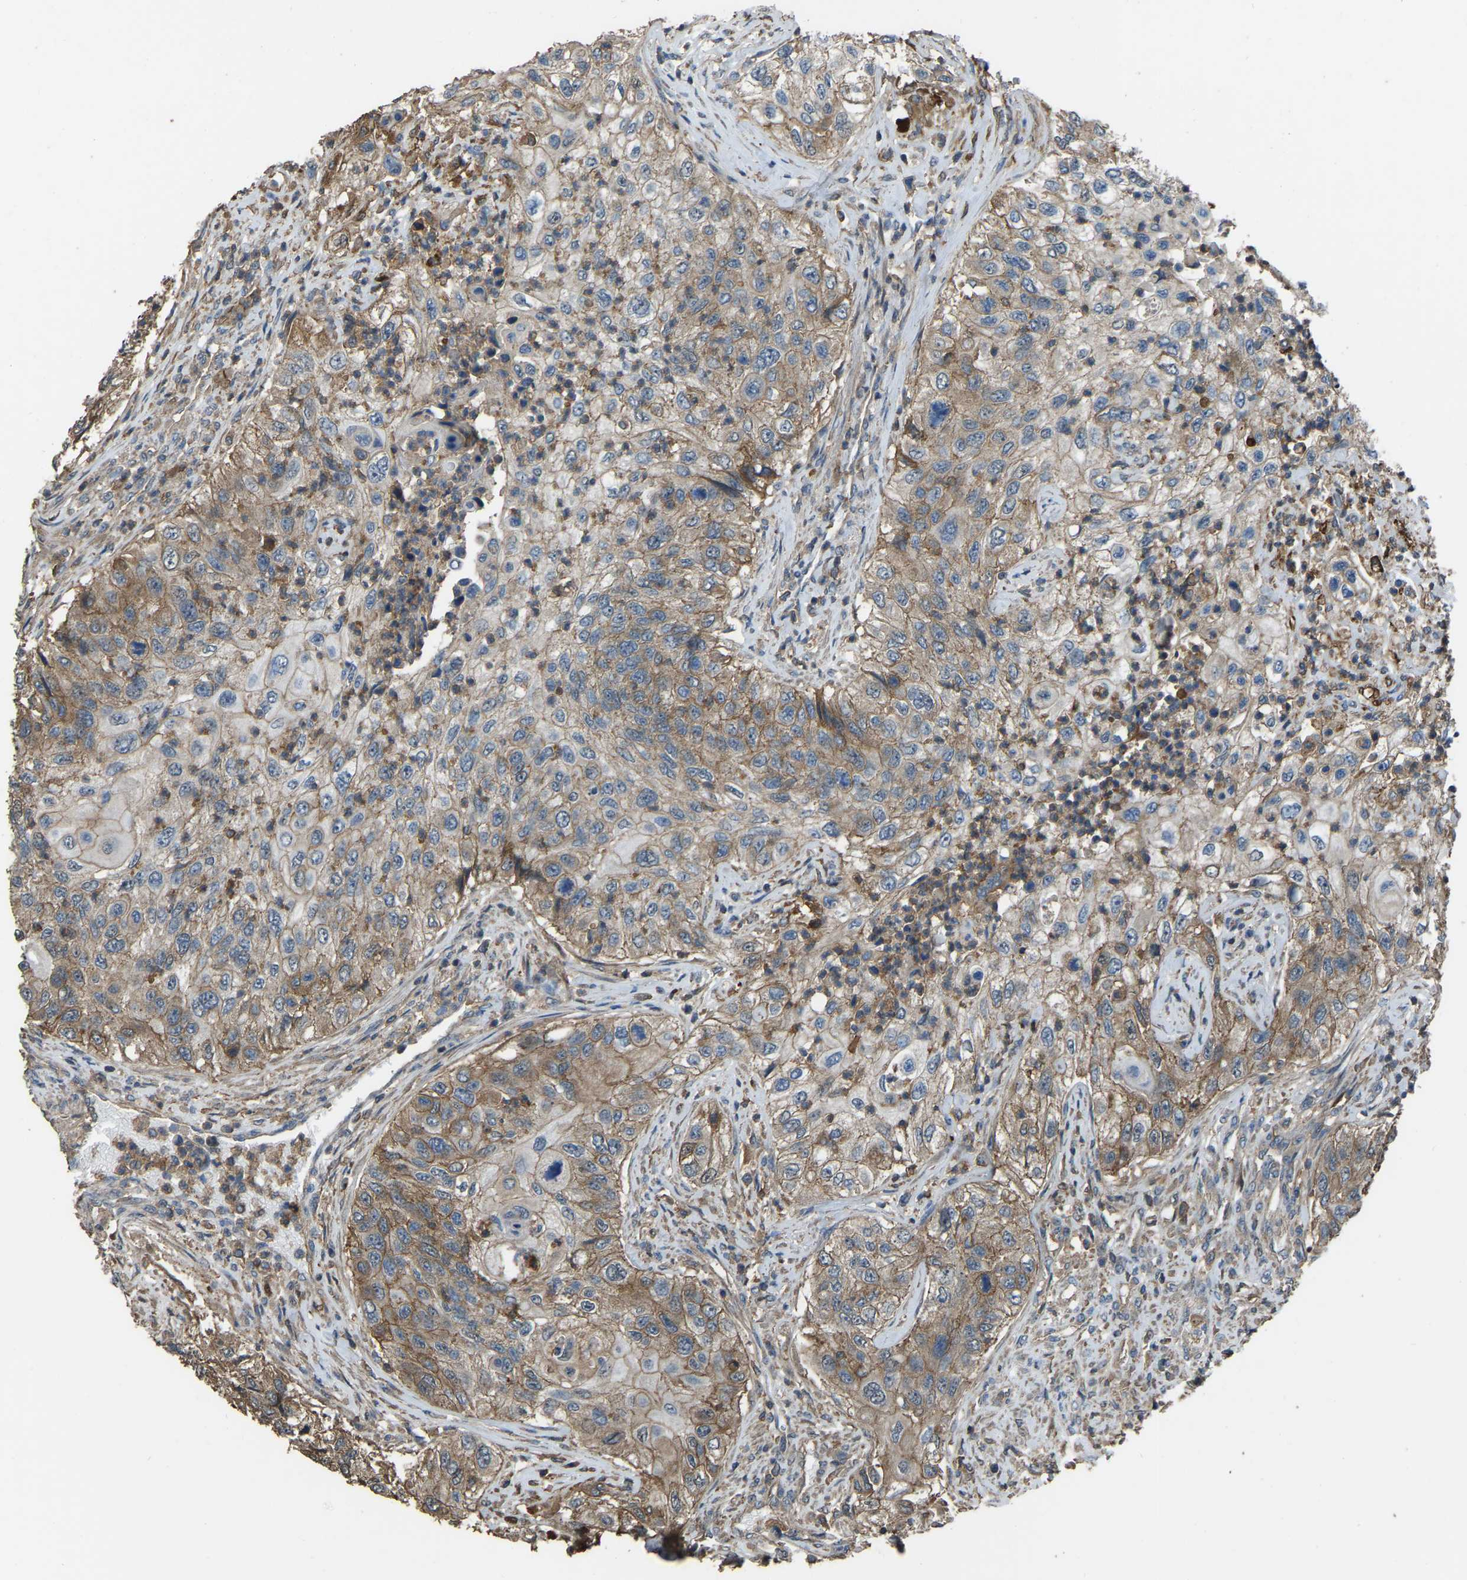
{"staining": {"intensity": "moderate", "quantity": ">75%", "location": "cytoplasmic/membranous"}, "tissue": "urothelial cancer", "cell_type": "Tumor cells", "image_type": "cancer", "snomed": [{"axis": "morphology", "description": "Urothelial carcinoma, High grade"}, {"axis": "topography", "description": "Urinary bladder"}], "caption": "A high-resolution image shows immunohistochemistry (IHC) staining of urothelial carcinoma (high-grade), which shows moderate cytoplasmic/membranous expression in about >75% of tumor cells.", "gene": "SLC4A2", "patient": {"sex": "female", "age": 60}}